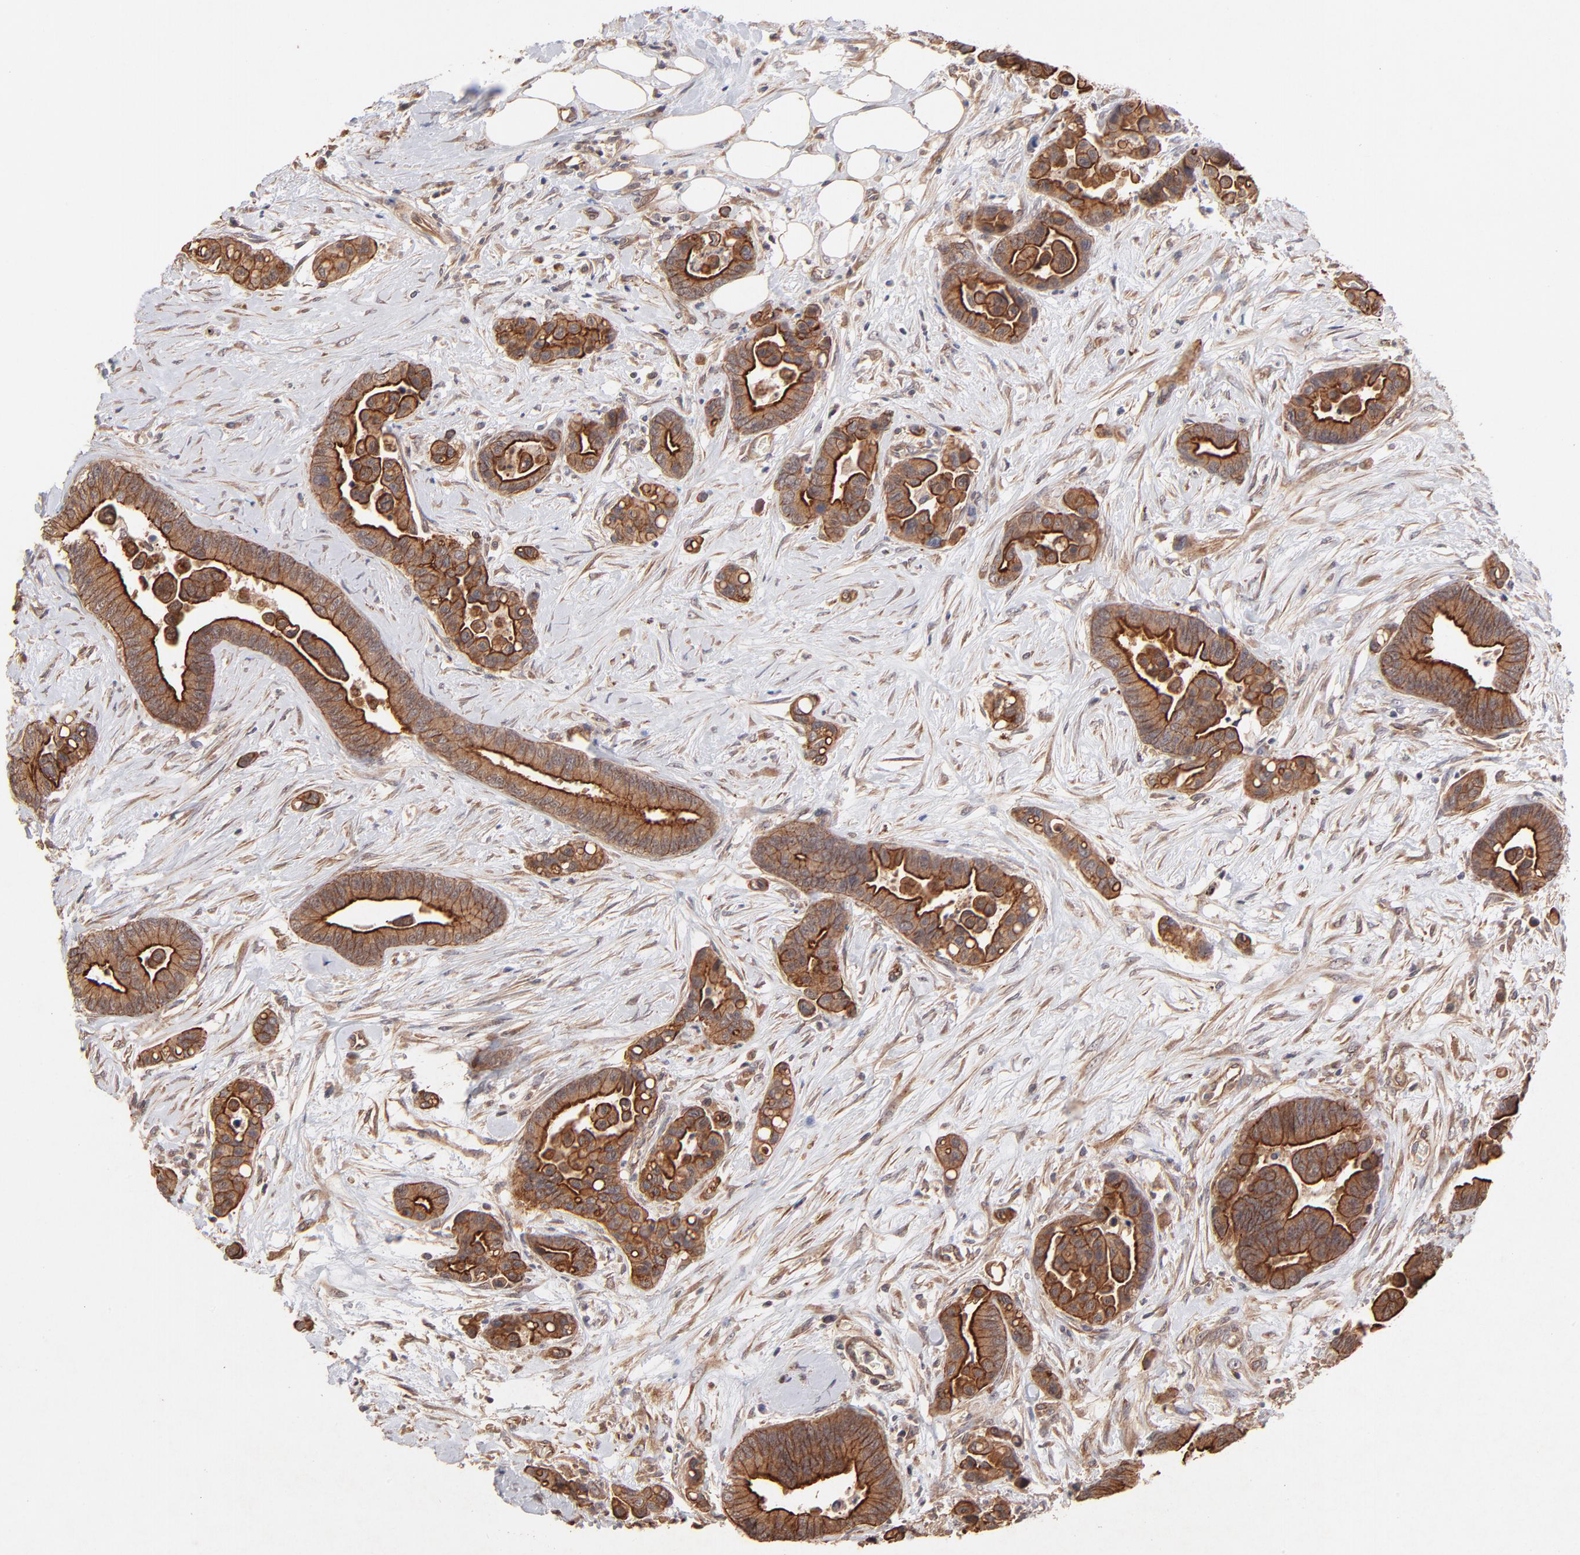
{"staining": {"intensity": "strong", "quantity": ">75%", "location": "cytoplasmic/membranous"}, "tissue": "colorectal cancer", "cell_type": "Tumor cells", "image_type": "cancer", "snomed": [{"axis": "morphology", "description": "Adenocarcinoma, NOS"}, {"axis": "topography", "description": "Colon"}], "caption": "A photomicrograph of human adenocarcinoma (colorectal) stained for a protein reveals strong cytoplasmic/membranous brown staining in tumor cells. (DAB (3,3'-diaminobenzidine) = brown stain, brightfield microscopy at high magnification).", "gene": "STAP2", "patient": {"sex": "male", "age": 82}}